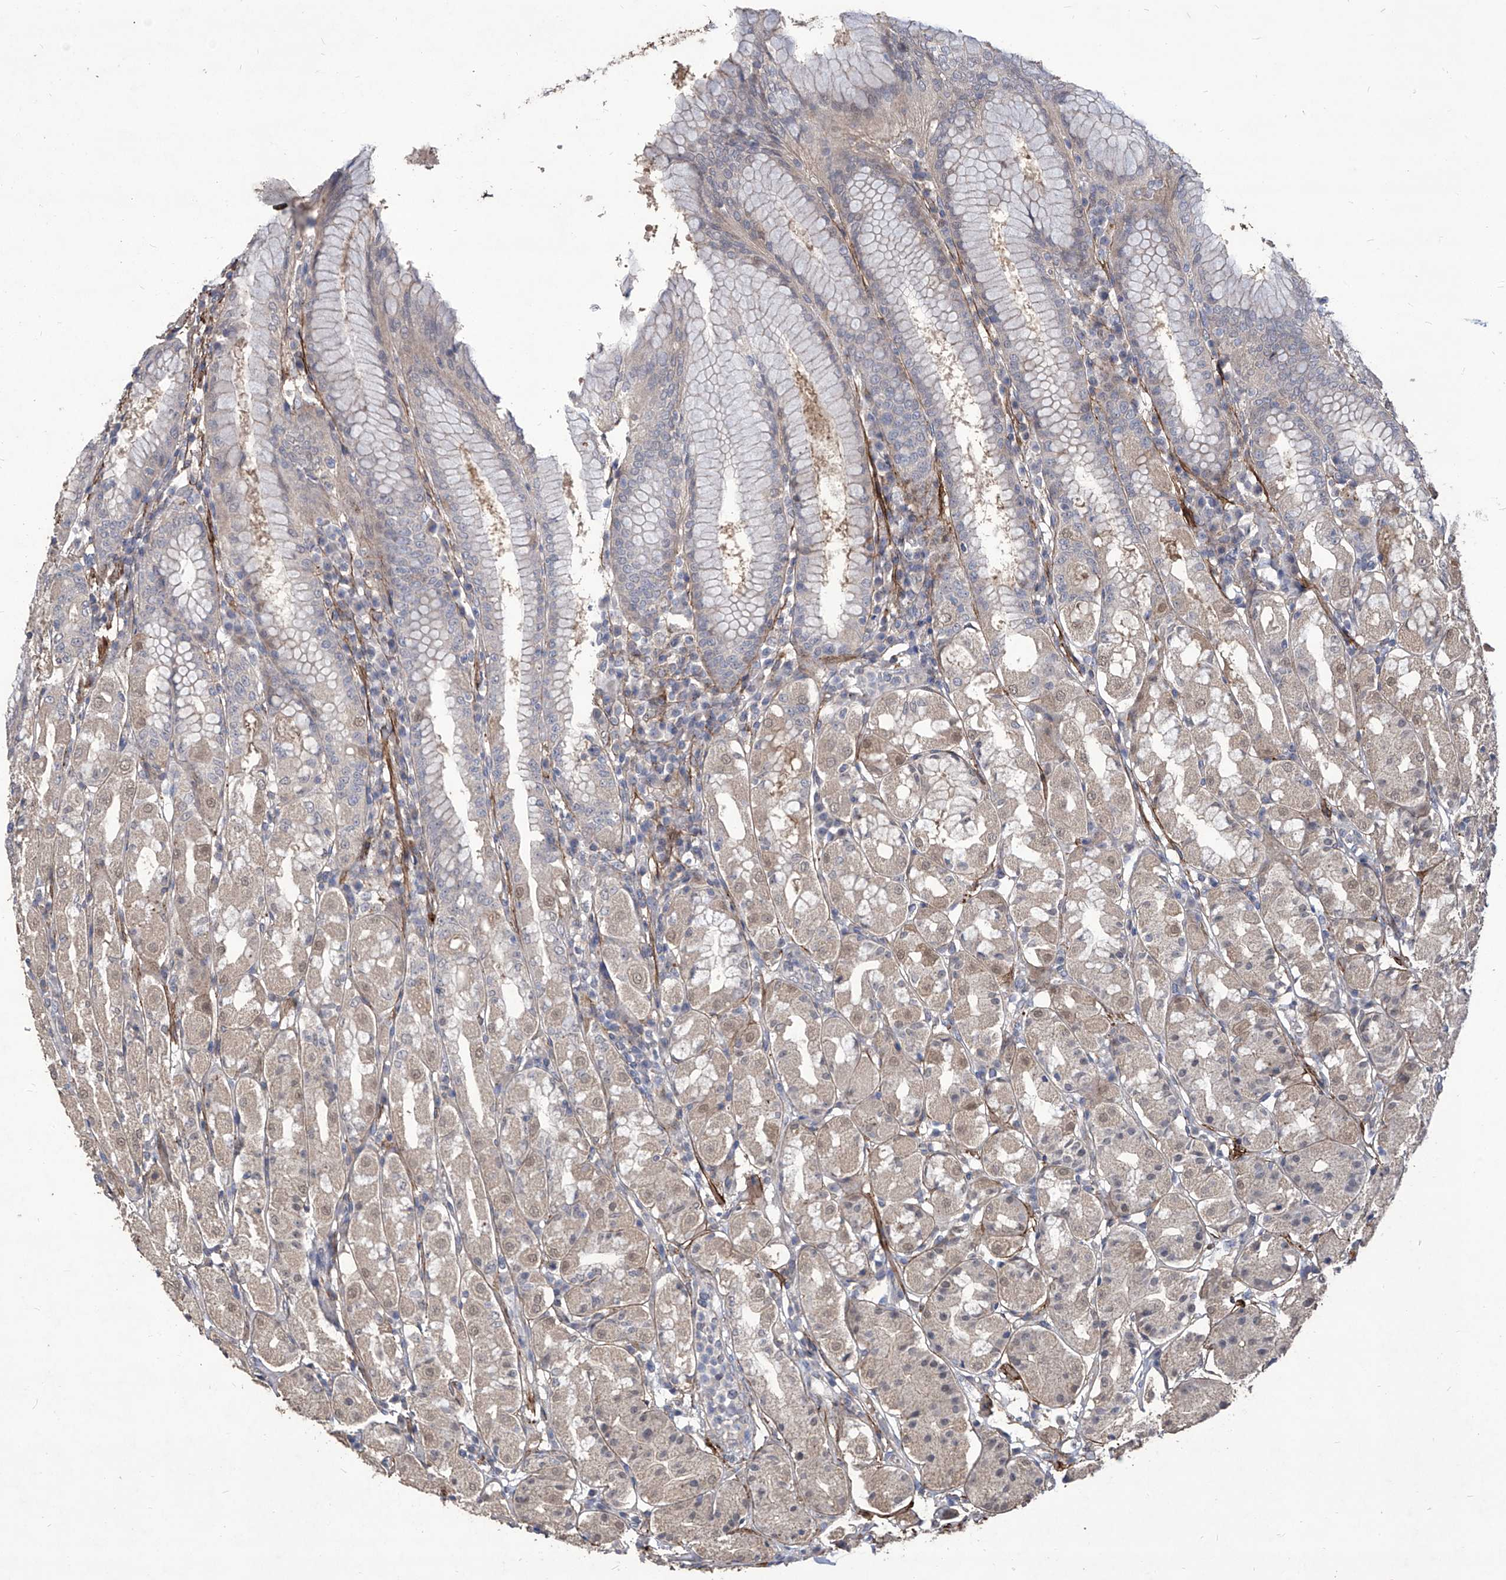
{"staining": {"intensity": "weak", "quantity": "<25%", "location": "cytoplasmic/membranous,nuclear"}, "tissue": "stomach", "cell_type": "Glandular cells", "image_type": "normal", "snomed": [{"axis": "morphology", "description": "Normal tissue, NOS"}, {"axis": "topography", "description": "Stomach"}, {"axis": "topography", "description": "Stomach, lower"}], "caption": "High power microscopy histopathology image of an IHC photomicrograph of benign stomach, revealing no significant positivity in glandular cells. (DAB (3,3'-diaminobenzidine) immunohistochemistry (IHC), high magnification).", "gene": "TXNIP", "patient": {"sex": "female", "age": 56}}